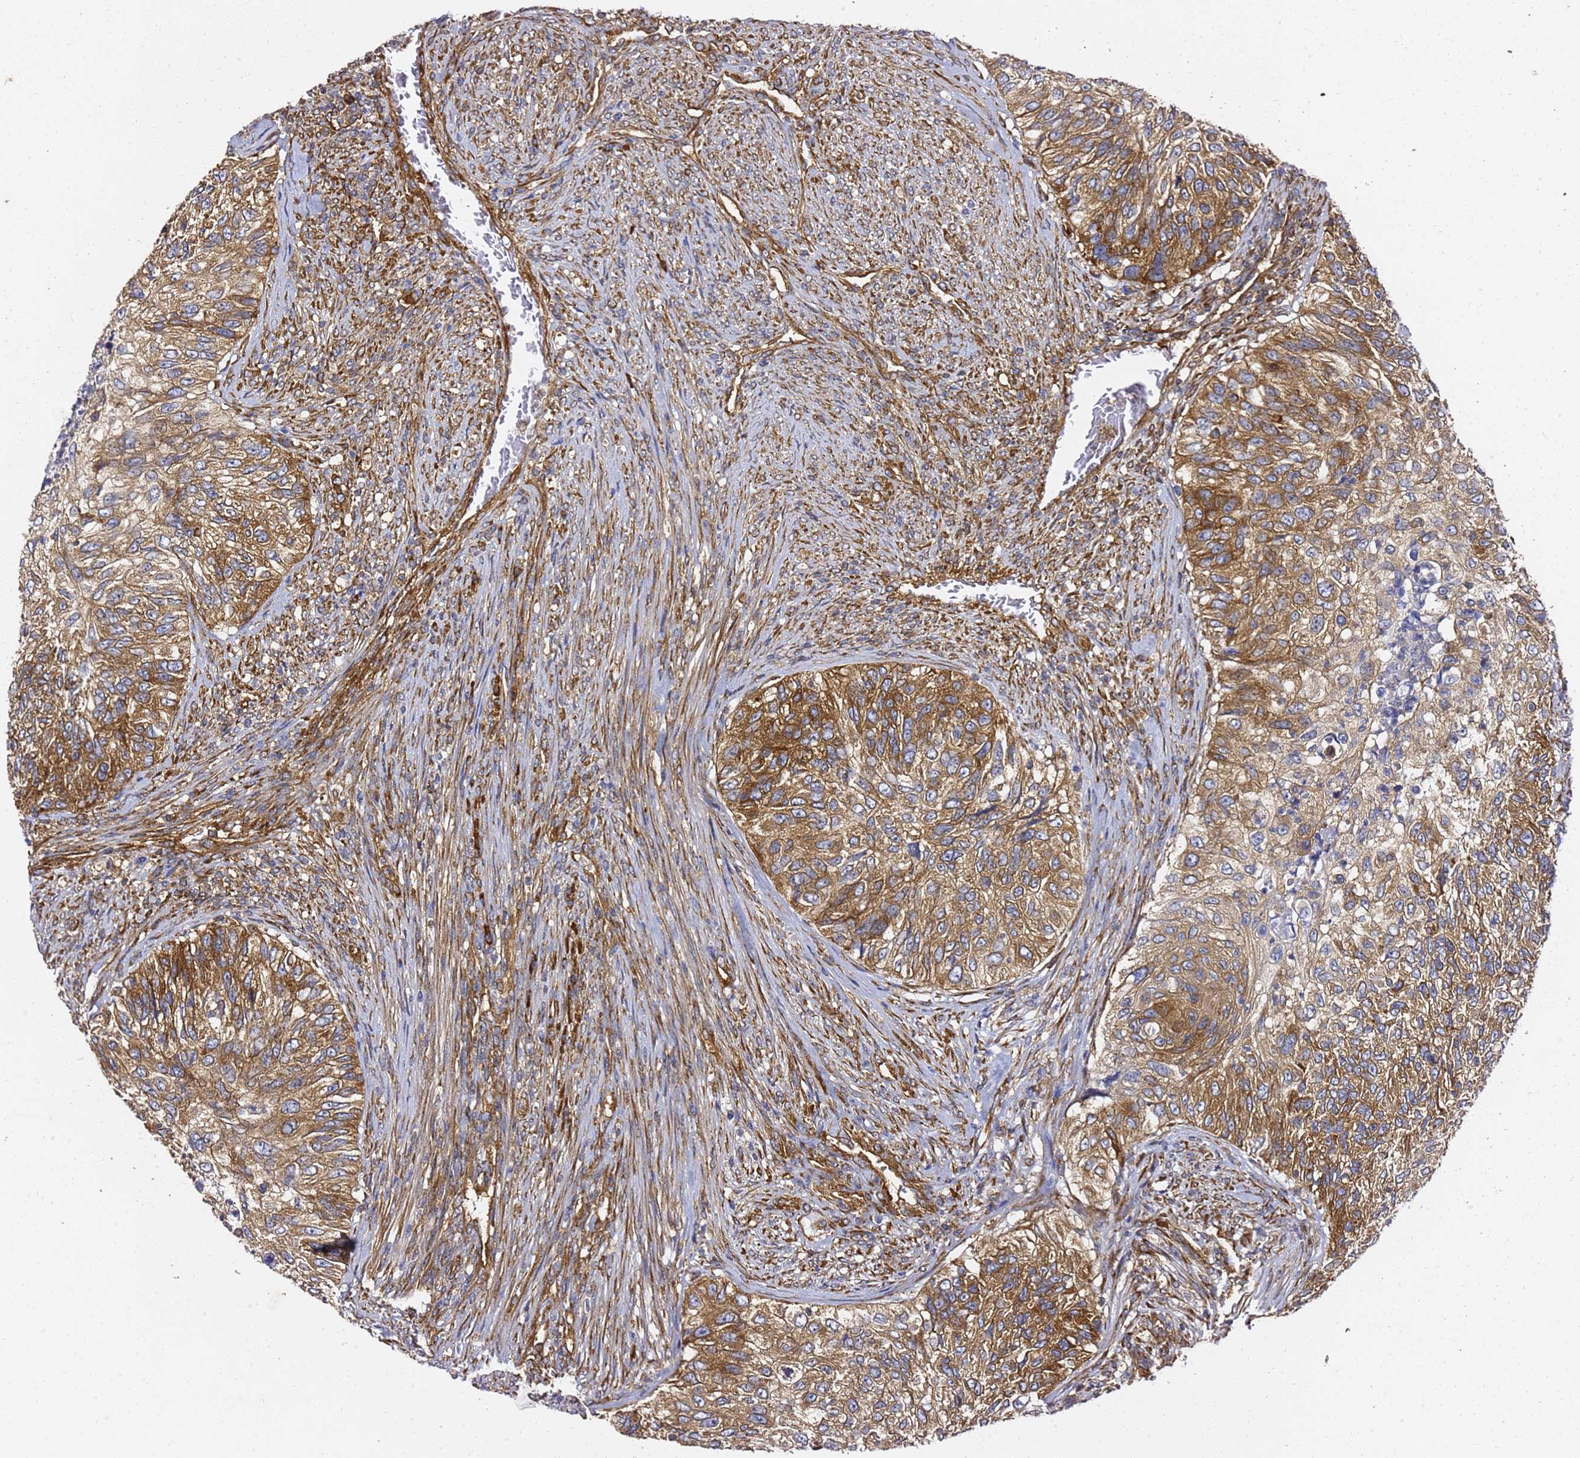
{"staining": {"intensity": "strong", "quantity": ">75%", "location": "cytoplasmic/membranous"}, "tissue": "urothelial cancer", "cell_type": "Tumor cells", "image_type": "cancer", "snomed": [{"axis": "morphology", "description": "Urothelial carcinoma, High grade"}, {"axis": "topography", "description": "Urinary bladder"}], "caption": "This is a micrograph of immunohistochemistry (IHC) staining of urothelial cancer, which shows strong expression in the cytoplasmic/membranous of tumor cells.", "gene": "TPST1", "patient": {"sex": "female", "age": 60}}